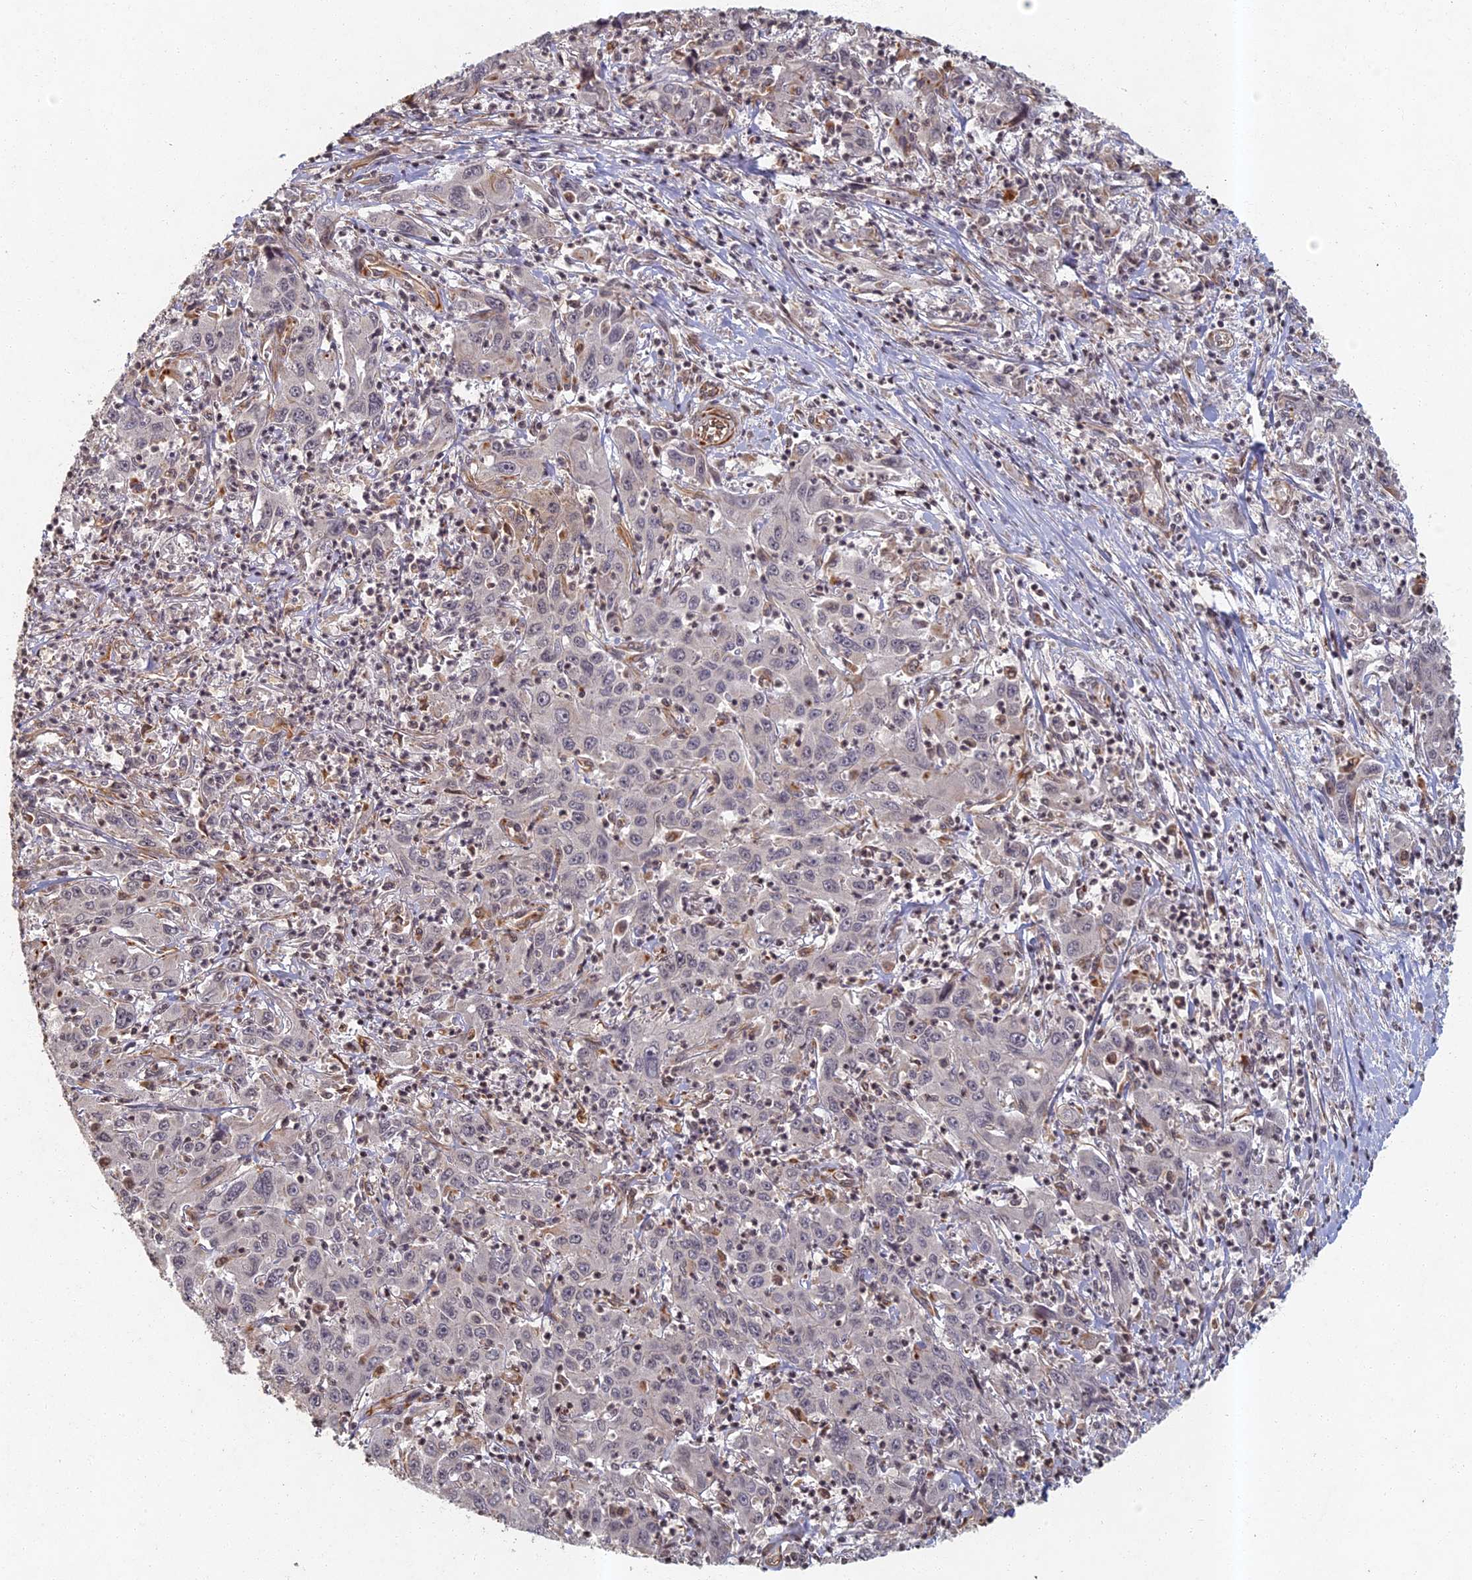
{"staining": {"intensity": "negative", "quantity": "none", "location": "none"}, "tissue": "liver cancer", "cell_type": "Tumor cells", "image_type": "cancer", "snomed": [{"axis": "morphology", "description": "Carcinoma, Hepatocellular, NOS"}, {"axis": "topography", "description": "Liver"}], "caption": "Histopathology image shows no protein staining in tumor cells of liver hepatocellular carcinoma tissue.", "gene": "ABCB10", "patient": {"sex": "male", "age": 63}}